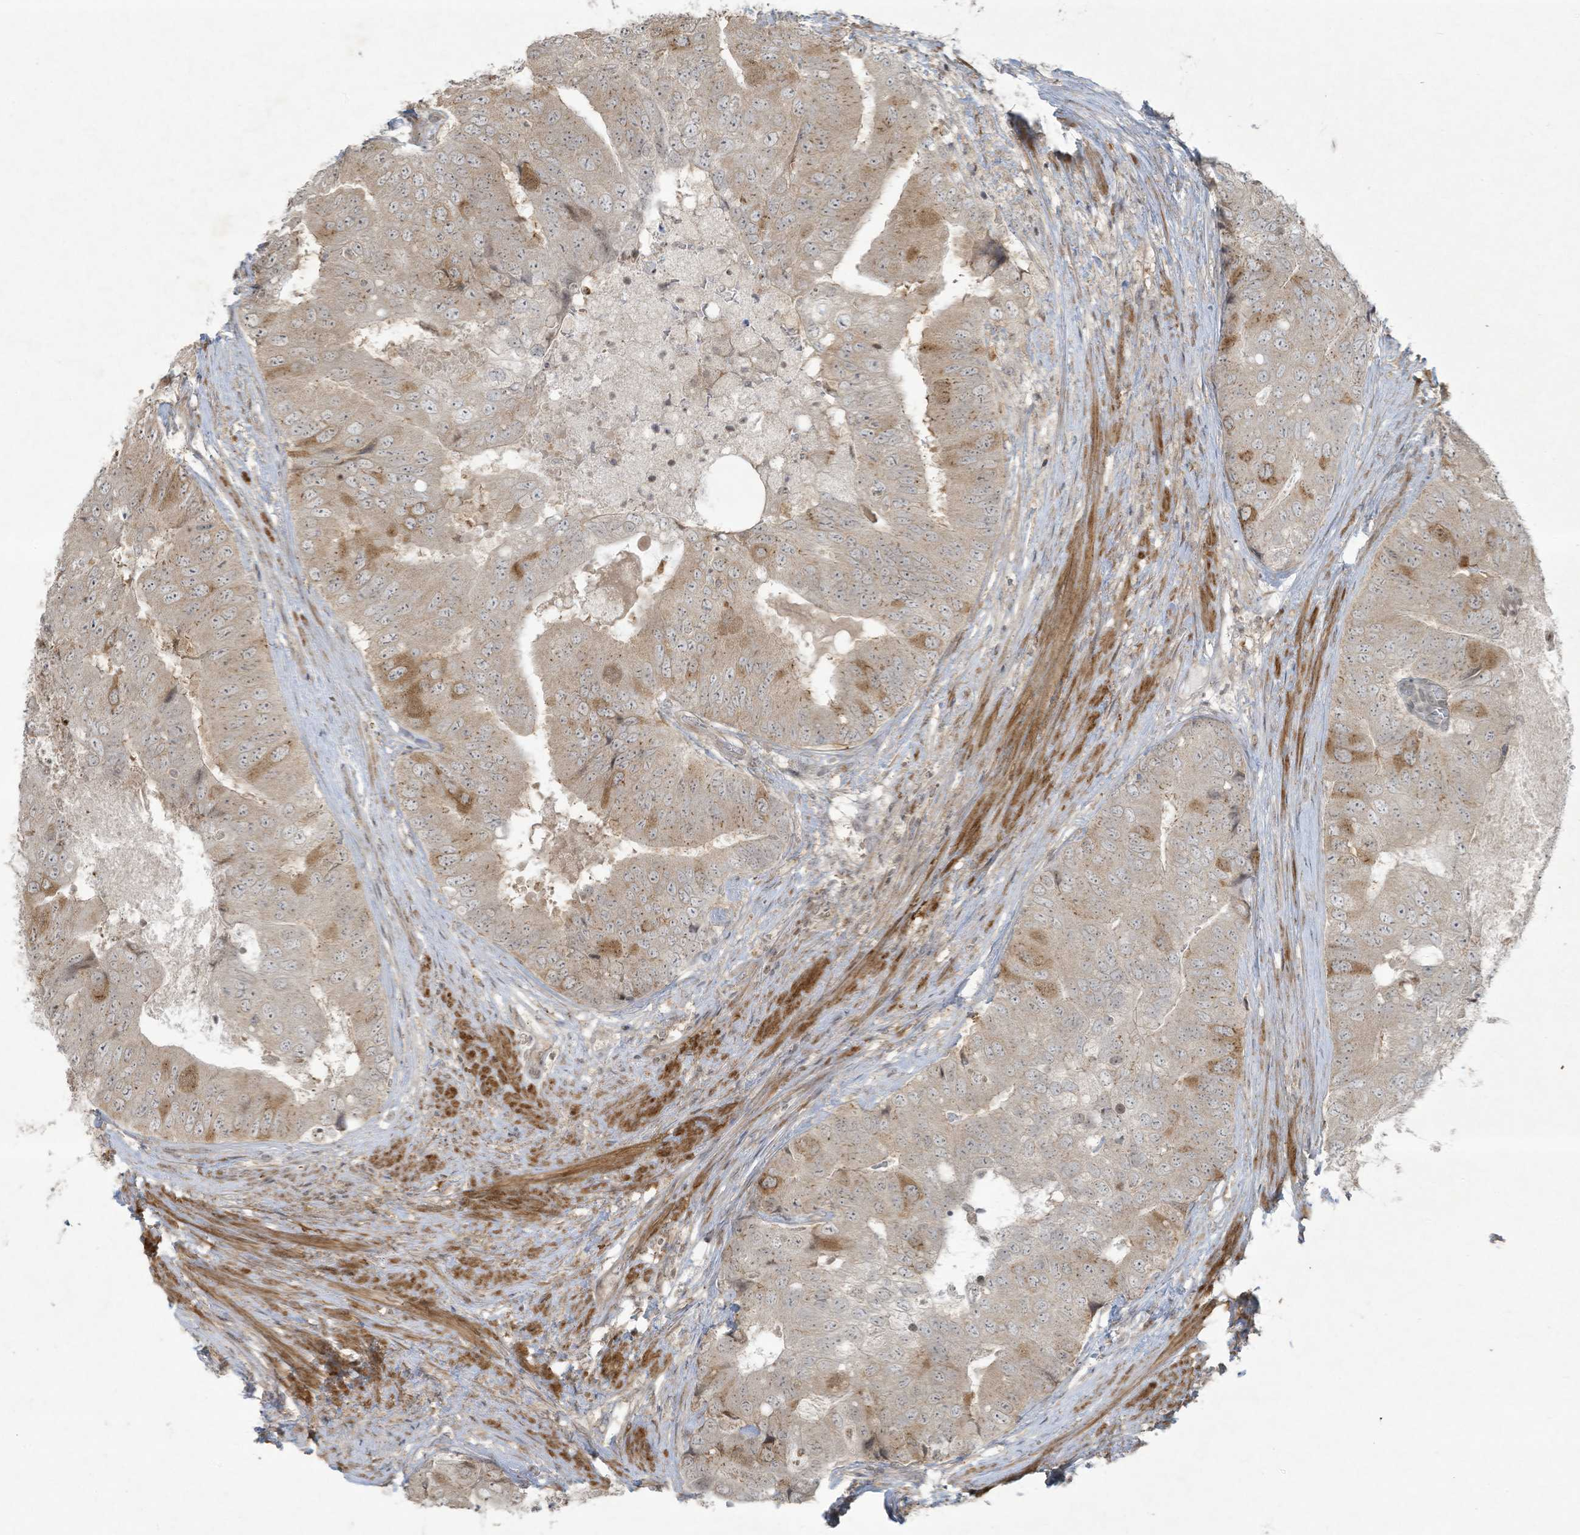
{"staining": {"intensity": "moderate", "quantity": "<25%", "location": "cytoplasmic/membranous"}, "tissue": "prostate cancer", "cell_type": "Tumor cells", "image_type": "cancer", "snomed": [{"axis": "morphology", "description": "Adenocarcinoma, High grade"}, {"axis": "topography", "description": "Prostate"}], "caption": "The image shows staining of prostate cancer (high-grade adenocarcinoma), revealing moderate cytoplasmic/membranous protein positivity (brown color) within tumor cells.", "gene": "ZNF263", "patient": {"sex": "male", "age": 70}}